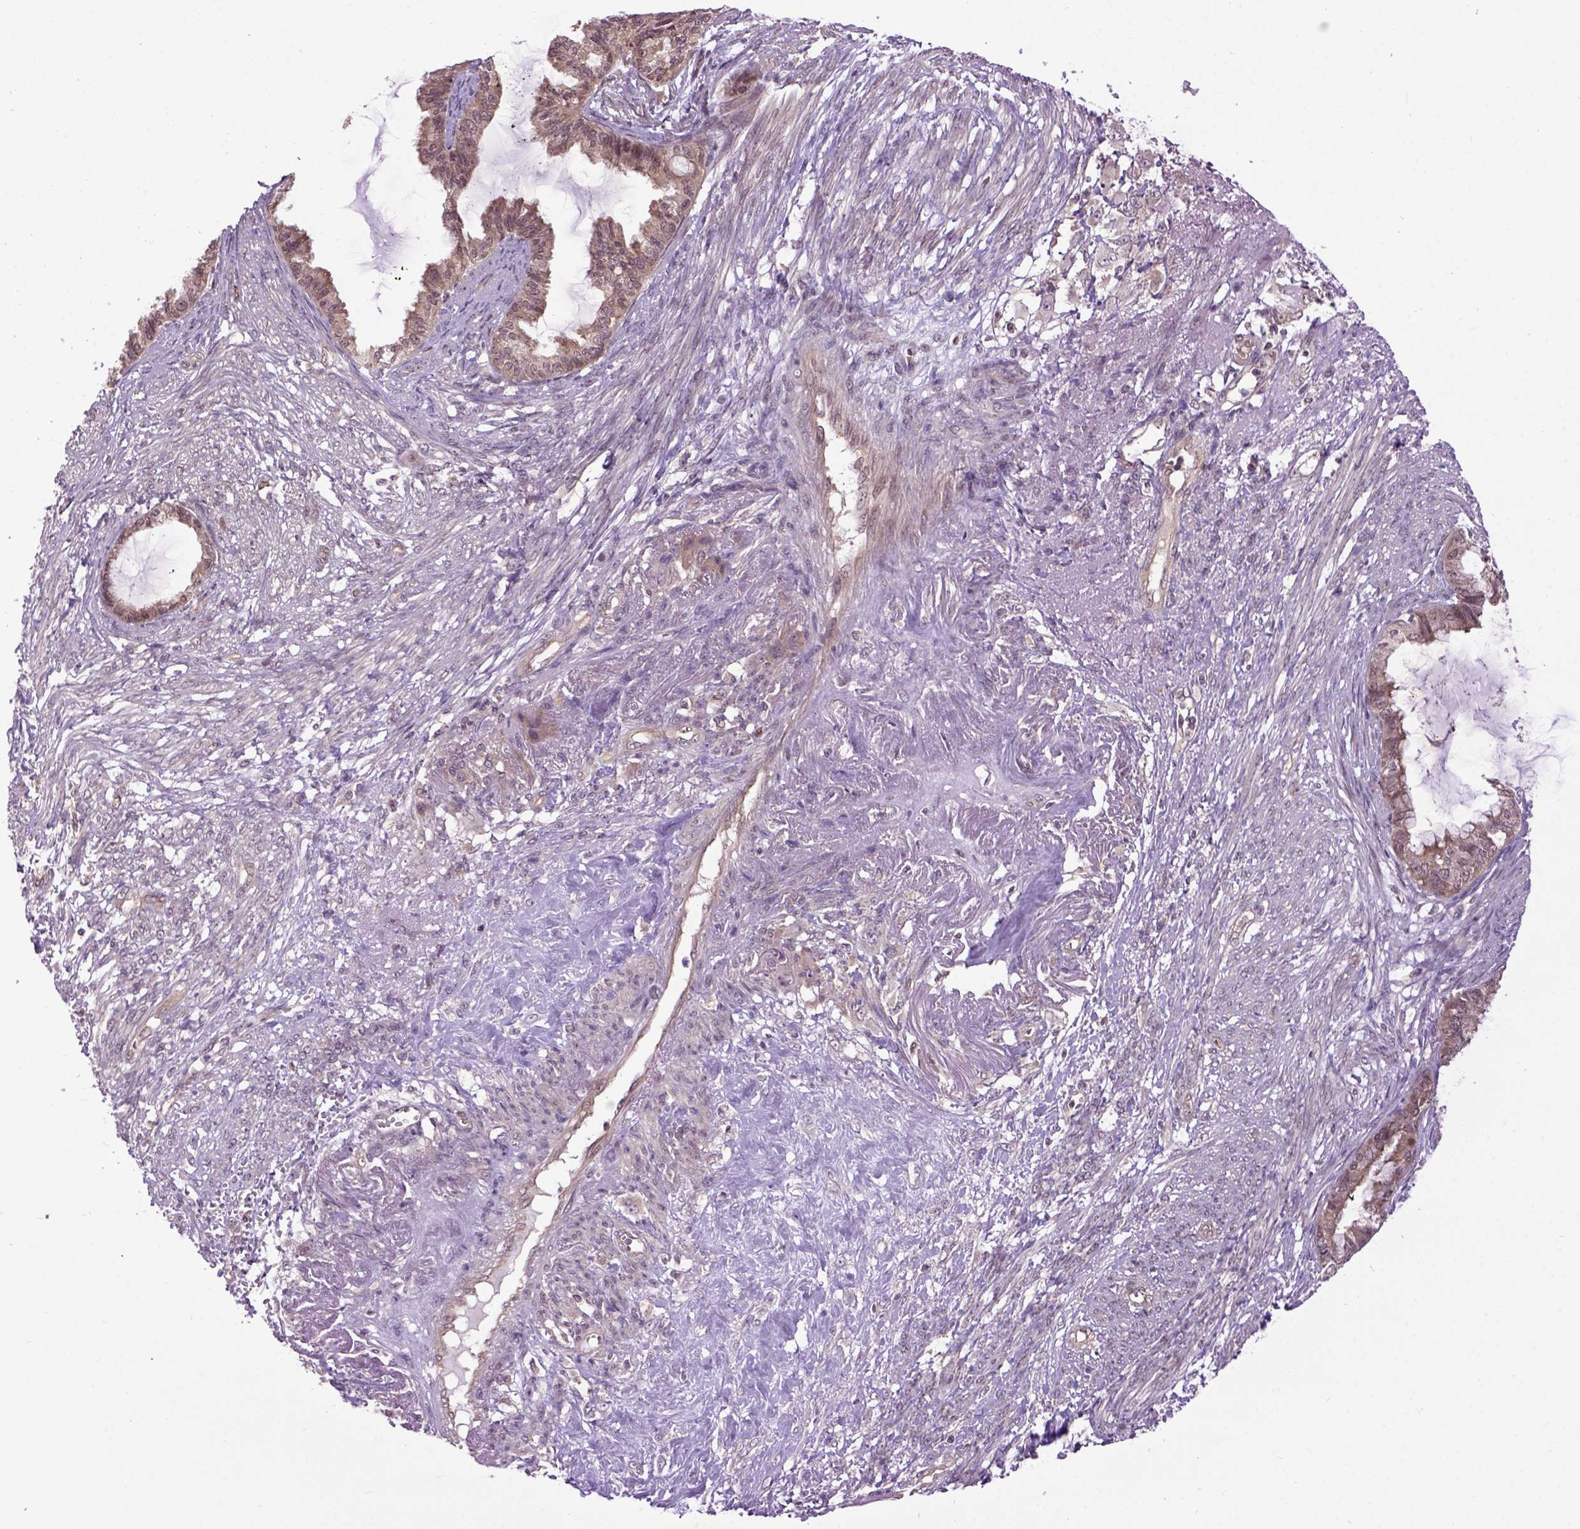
{"staining": {"intensity": "moderate", "quantity": ">75%", "location": "cytoplasmic/membranous"}, "tissue": "endometrial cancer", "cell_type": "Tumor cells", "image_type": "cancer", "snomed": [{"axis": "morphology", "description": "Adenocarcinoma, NOS"}, {"axis": "topography", "description": "Endometrium"}], "caption": "High-power microscopy captured an immunohistochemistry photomicrograph of adenocarcinoma (endometrial), revealing moderate cytoplasmic/membranous staining in approximately >75% of tumor cells.", "gene": "WDR48", "patient": {"sex": "female", "age": 86}}